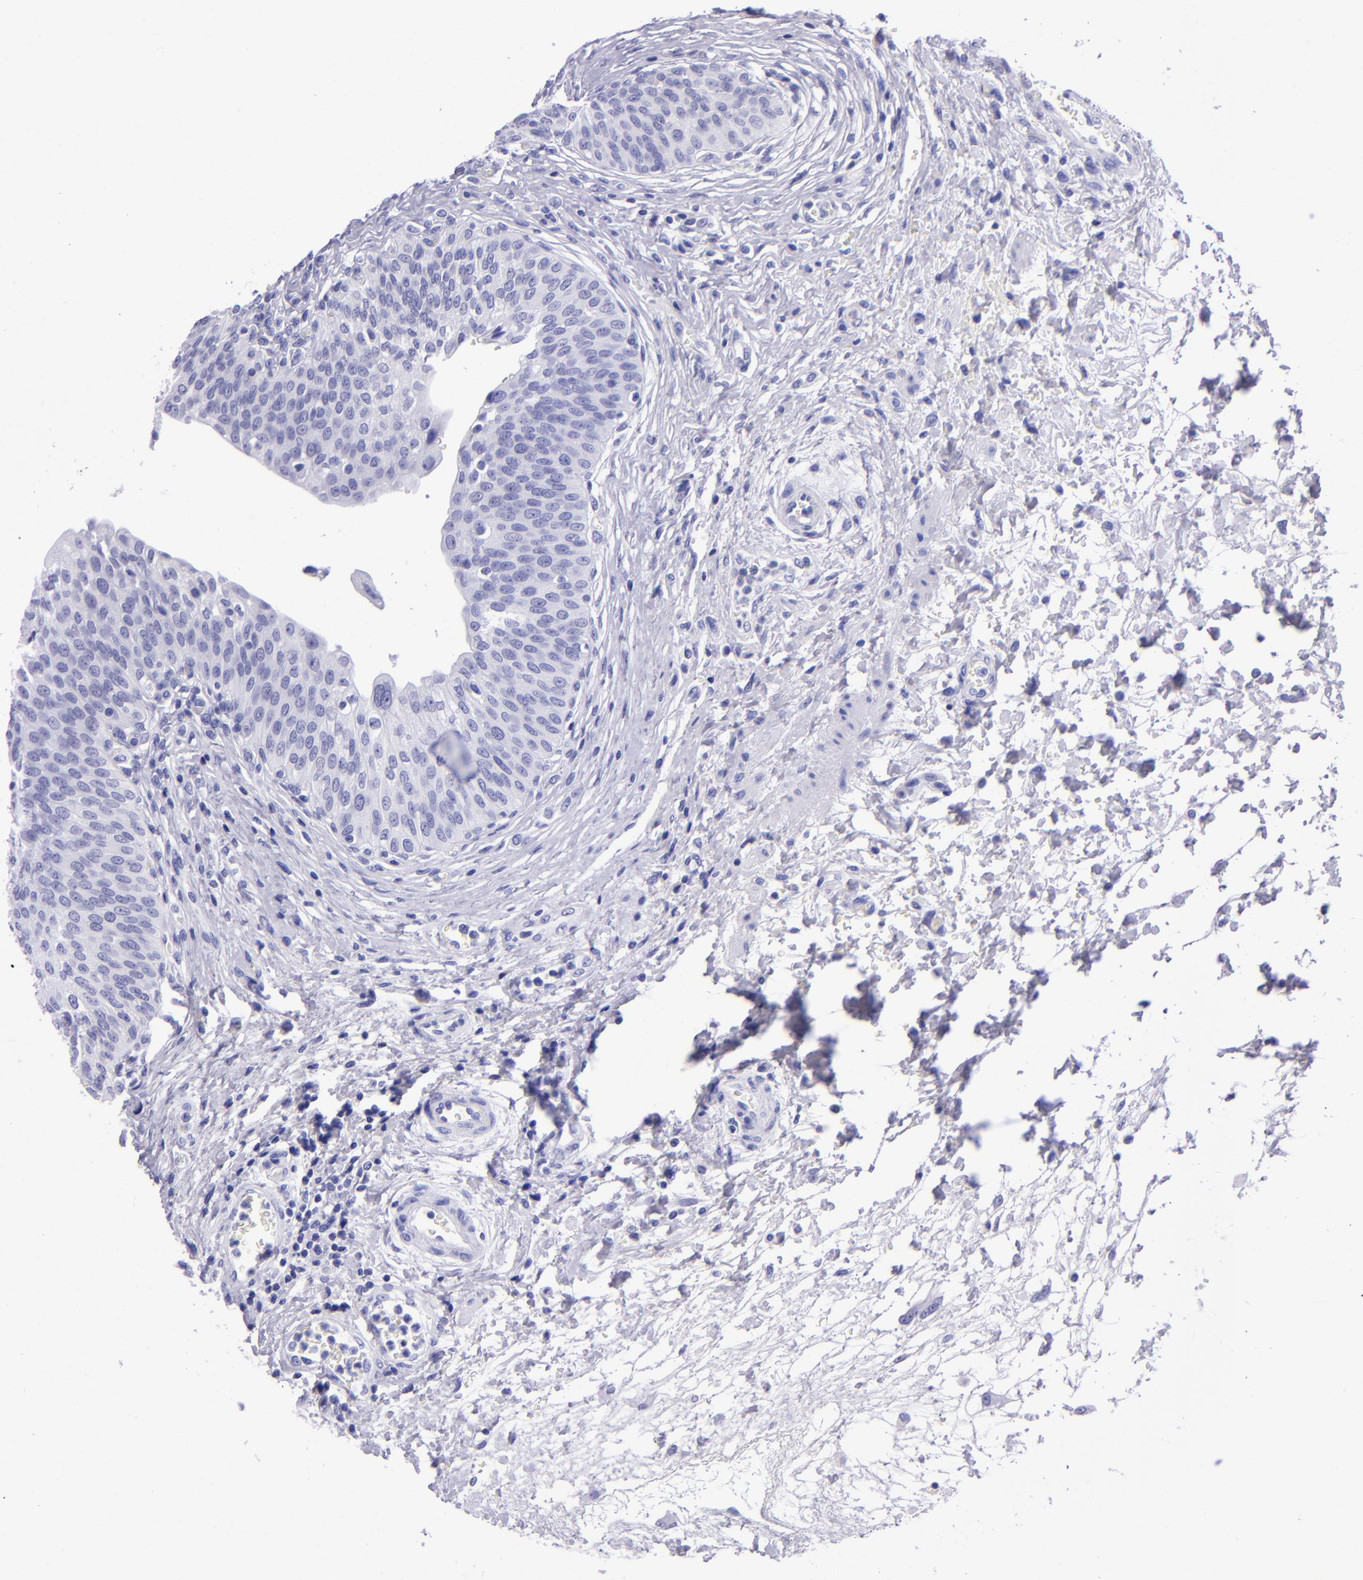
{"staining": {"intensity": "negative", "quantity": "none", "location": "none"}, "tissue": "urinary bladder", "cell_type": "Urothelial cells", "image_type": "normal", "snomed": [{"axis": "morphology", "description": "Normal tissue, NOS"}, {"axis": "topography", "description": "Smooth muscle"}, {"axis": "topography", "description": "Urinary bladder"}], "caption": "Image shows no protein positivity in urothelial cells of benign urinary bladder.", "gene": "TYRP1", "patient": {"sex": "male", "age": 35}}